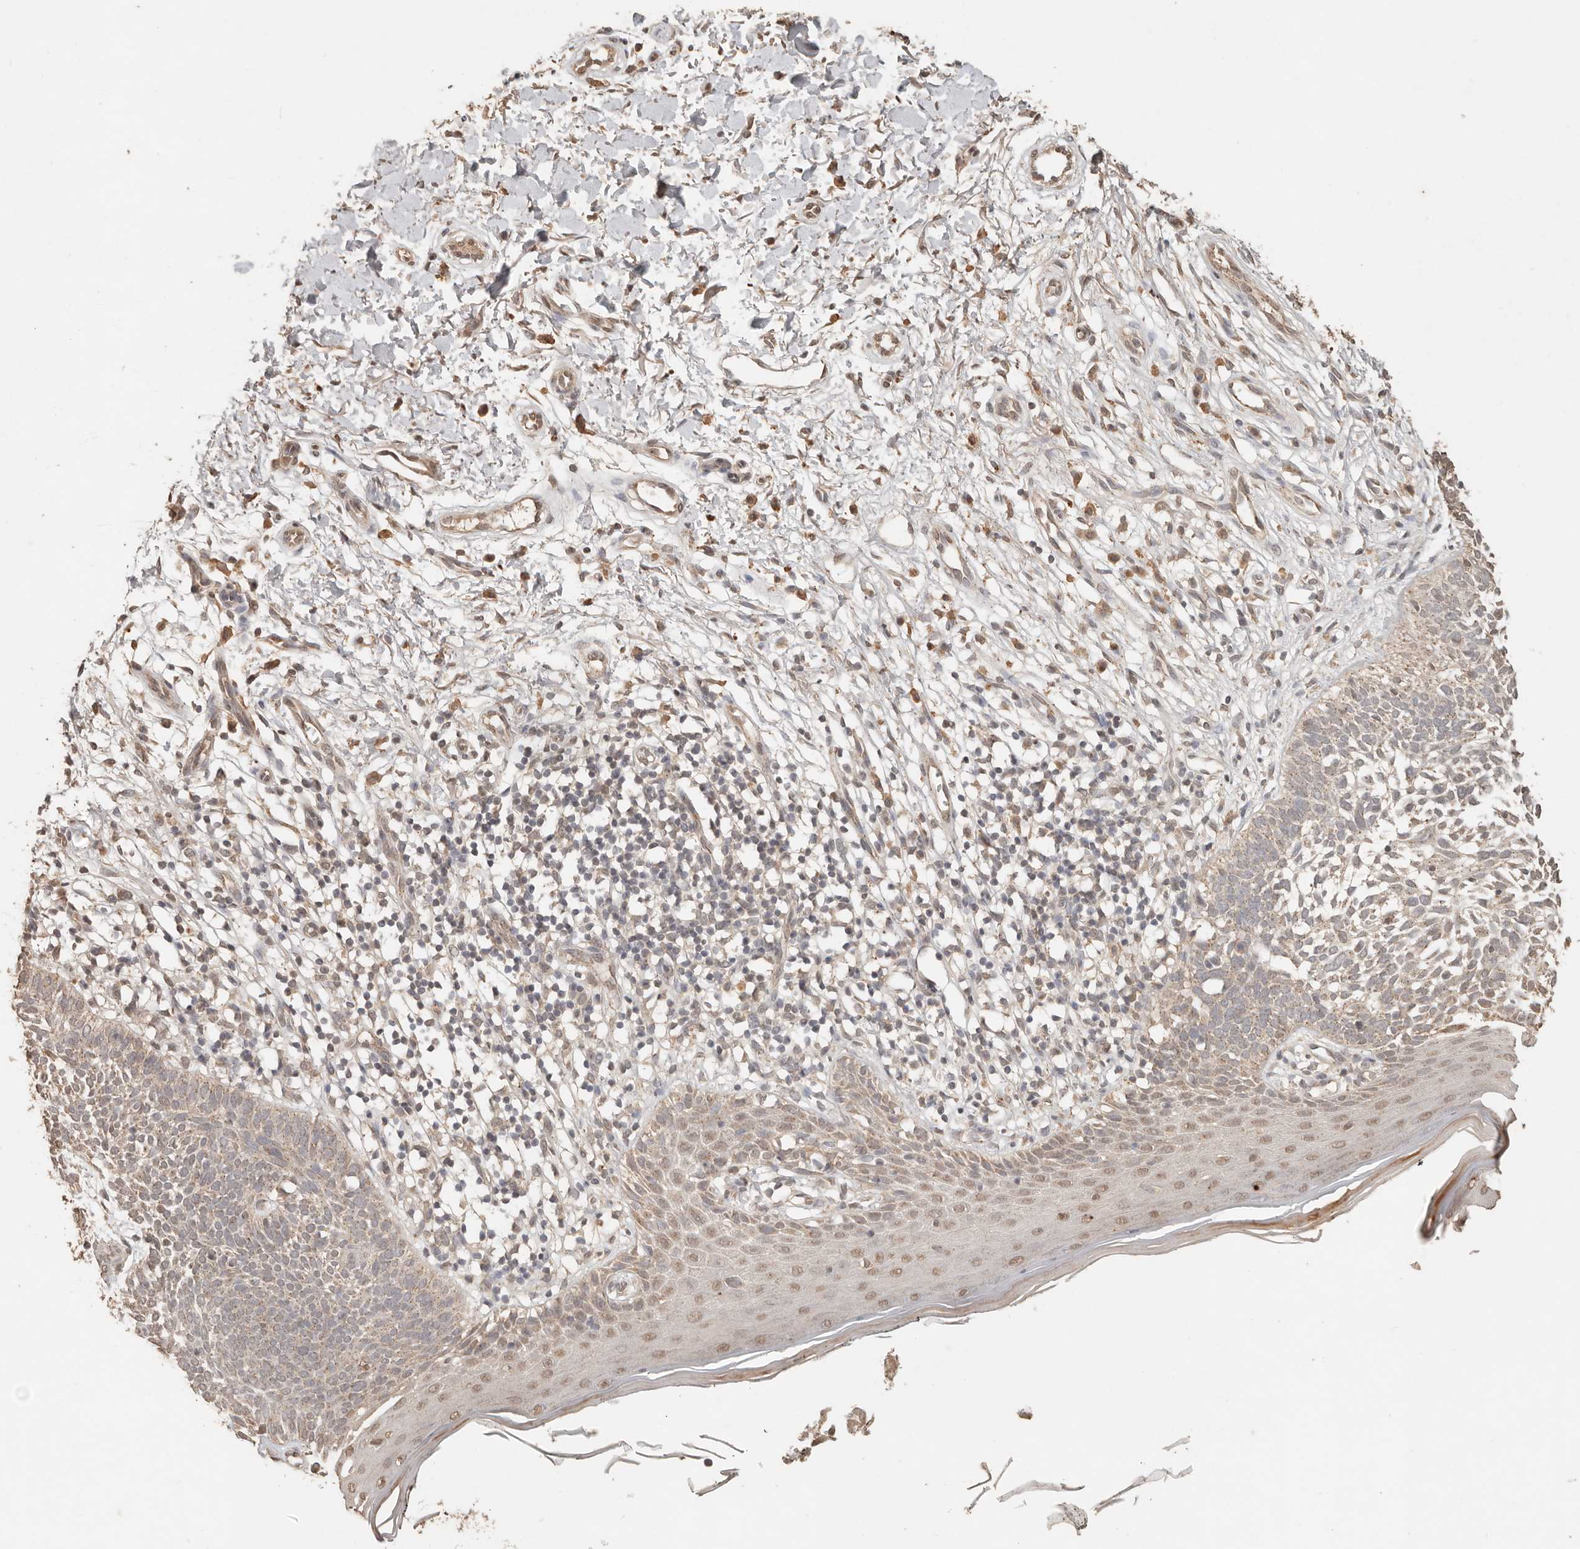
{"staining": {"intensity": "weak", "quantity": "<25%", "location": "cytoplasmic/membranous"}, "tissue": "skin cancer", "cell_type": "Tumor cells", "image_type": "cancer", "snomed": [{"axis": "morphology", "description": "Basal cell carcinoma"}, {"axis": "topography", "description": "Skin"}], "caption": "This is an immunohistochemistry (IHC) photomicrograph of skin cancer. There is no staining in tumor cells.", "gene": "LMO4", "patient": {"sex": "female", "age": 64}}